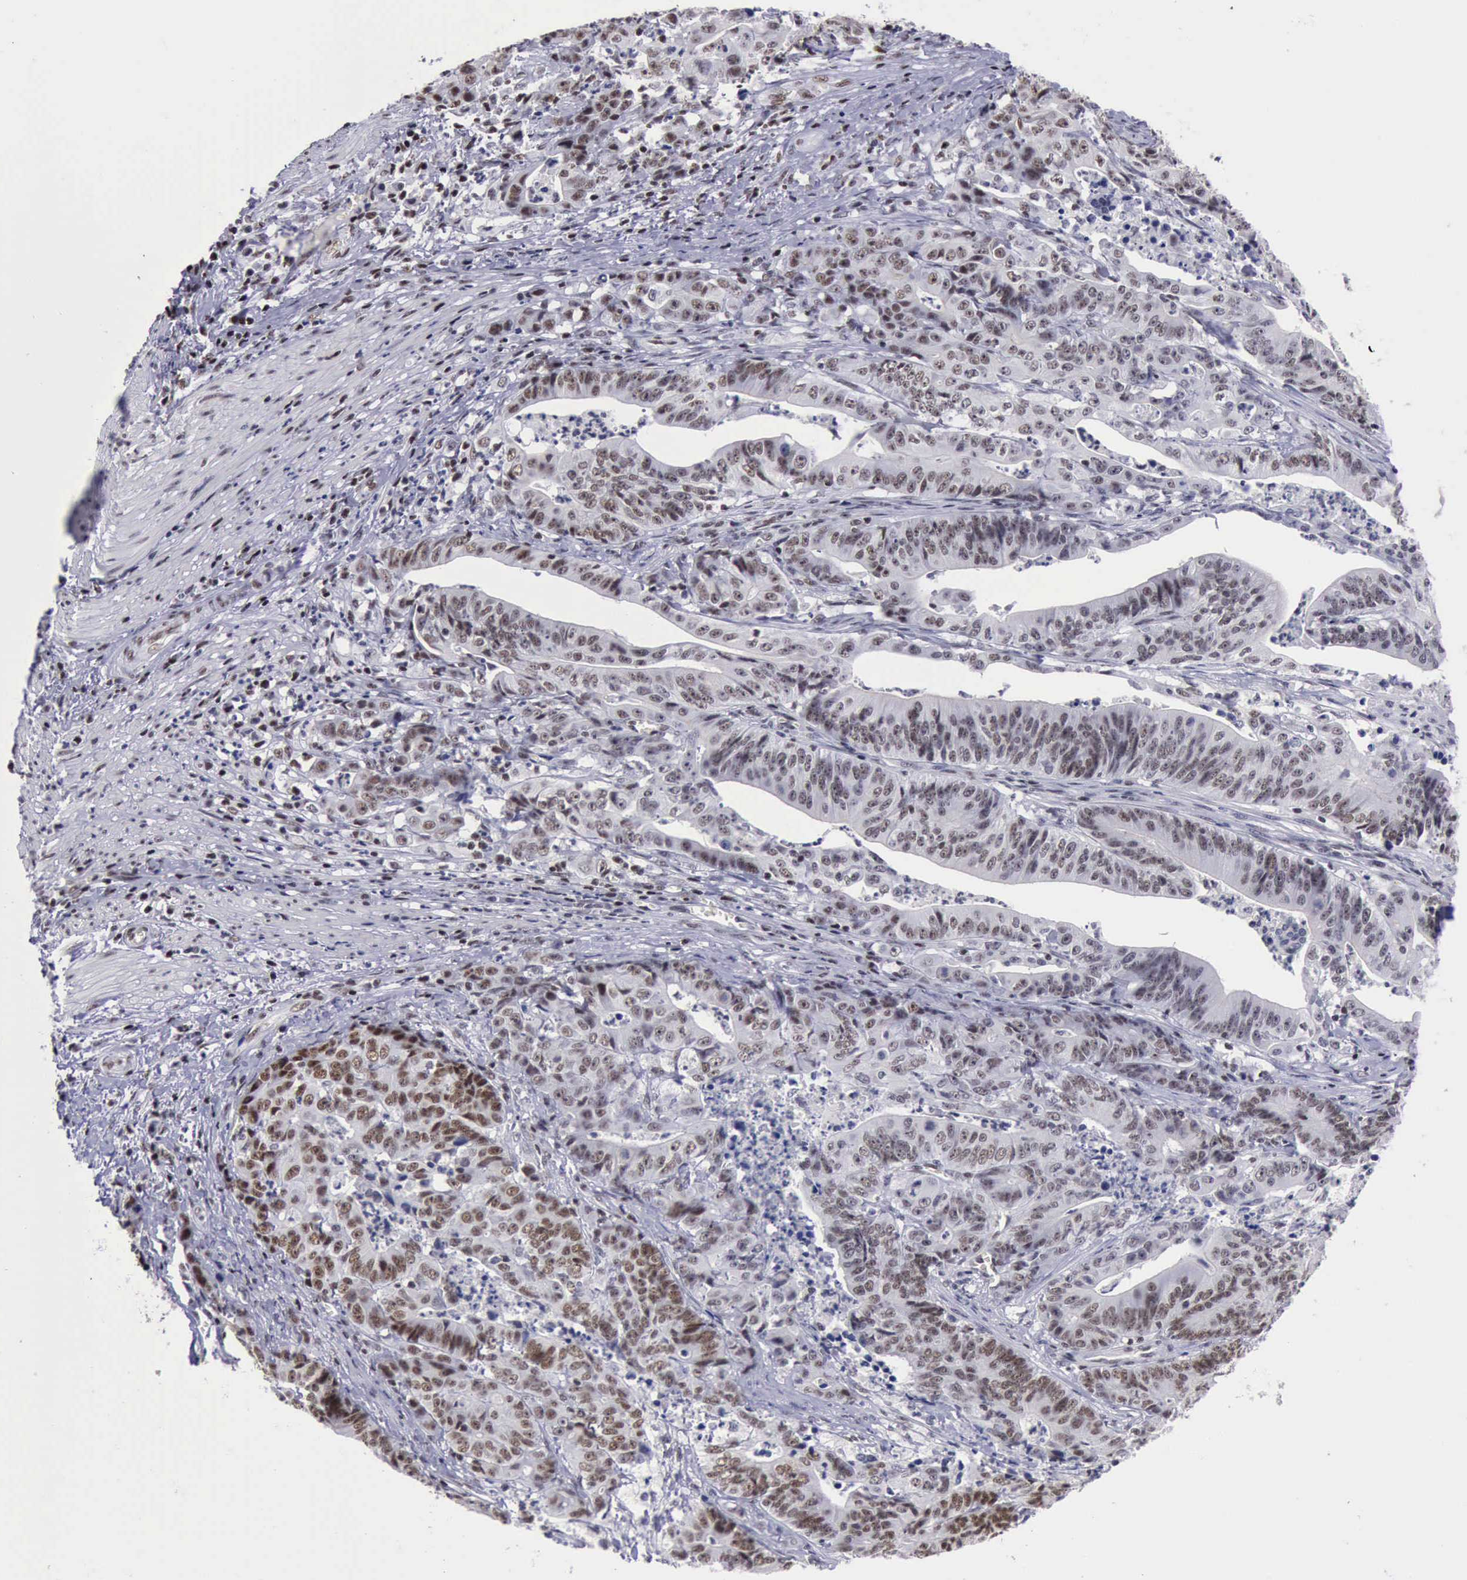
{"staining": {"intensity": "moderate", "quantity": ">75%", "location": "nuclear"}, "tissue": "stomach cancer", "cell_type": "Tumor cells", "image_type": "cancer", "snomed": [{"axis": "morphology", "description": "Adenocarcinoma, NOS"}, {"axis": "topography", "description": "Stomach, lower"}], "caption": "Moderate nuclear protein staining is seen in approximately >75% of tumor cells in adenocarcinoma (stomach).", "gene": "YY1", "patient": {"sex": "female", "age": 86}}